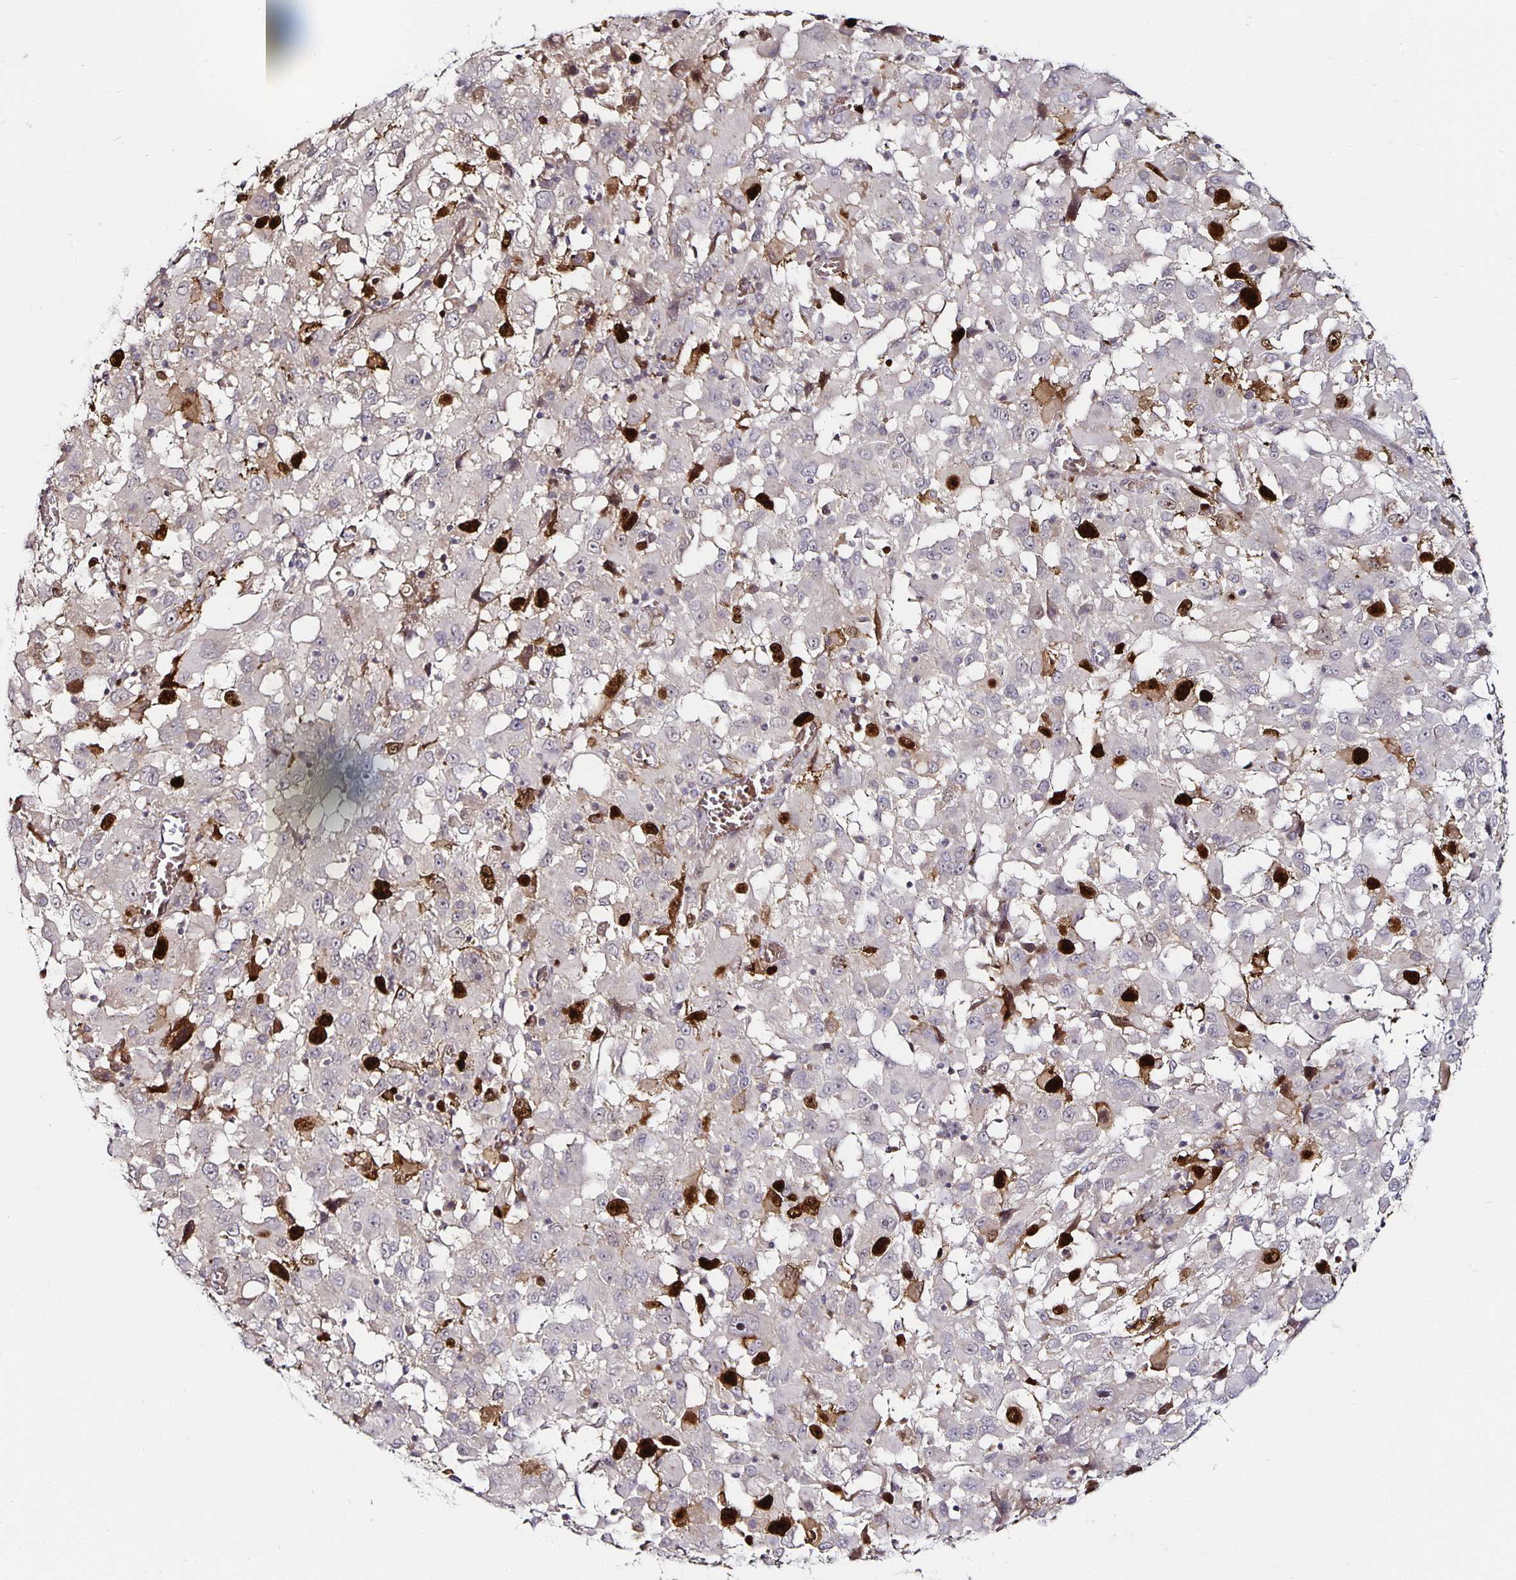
{"staining": {"intensity": "strong", "quantity": "<25%", "location": "nuclear"}, "tissue": "melanoma", "cell_type": "Tumor cells", "image_type": "cancer", "snomed": [{"axis": "morphology", "description": "Malignant melanoma, Metastatic site"}, {"axis": "topography", "description": "Soft tissue"}], "caption": "IHC micrograph of neoplastic tissue: malignant melanoma (metastatic site) stained using immunohistochemistry reveals medium levels of strong protein expression localized specifically in the nuclear of tumor cells, appearing as a nuclear brown color.", "gene": "ANLN", "patient": {"sex": "male", "age": 50}}